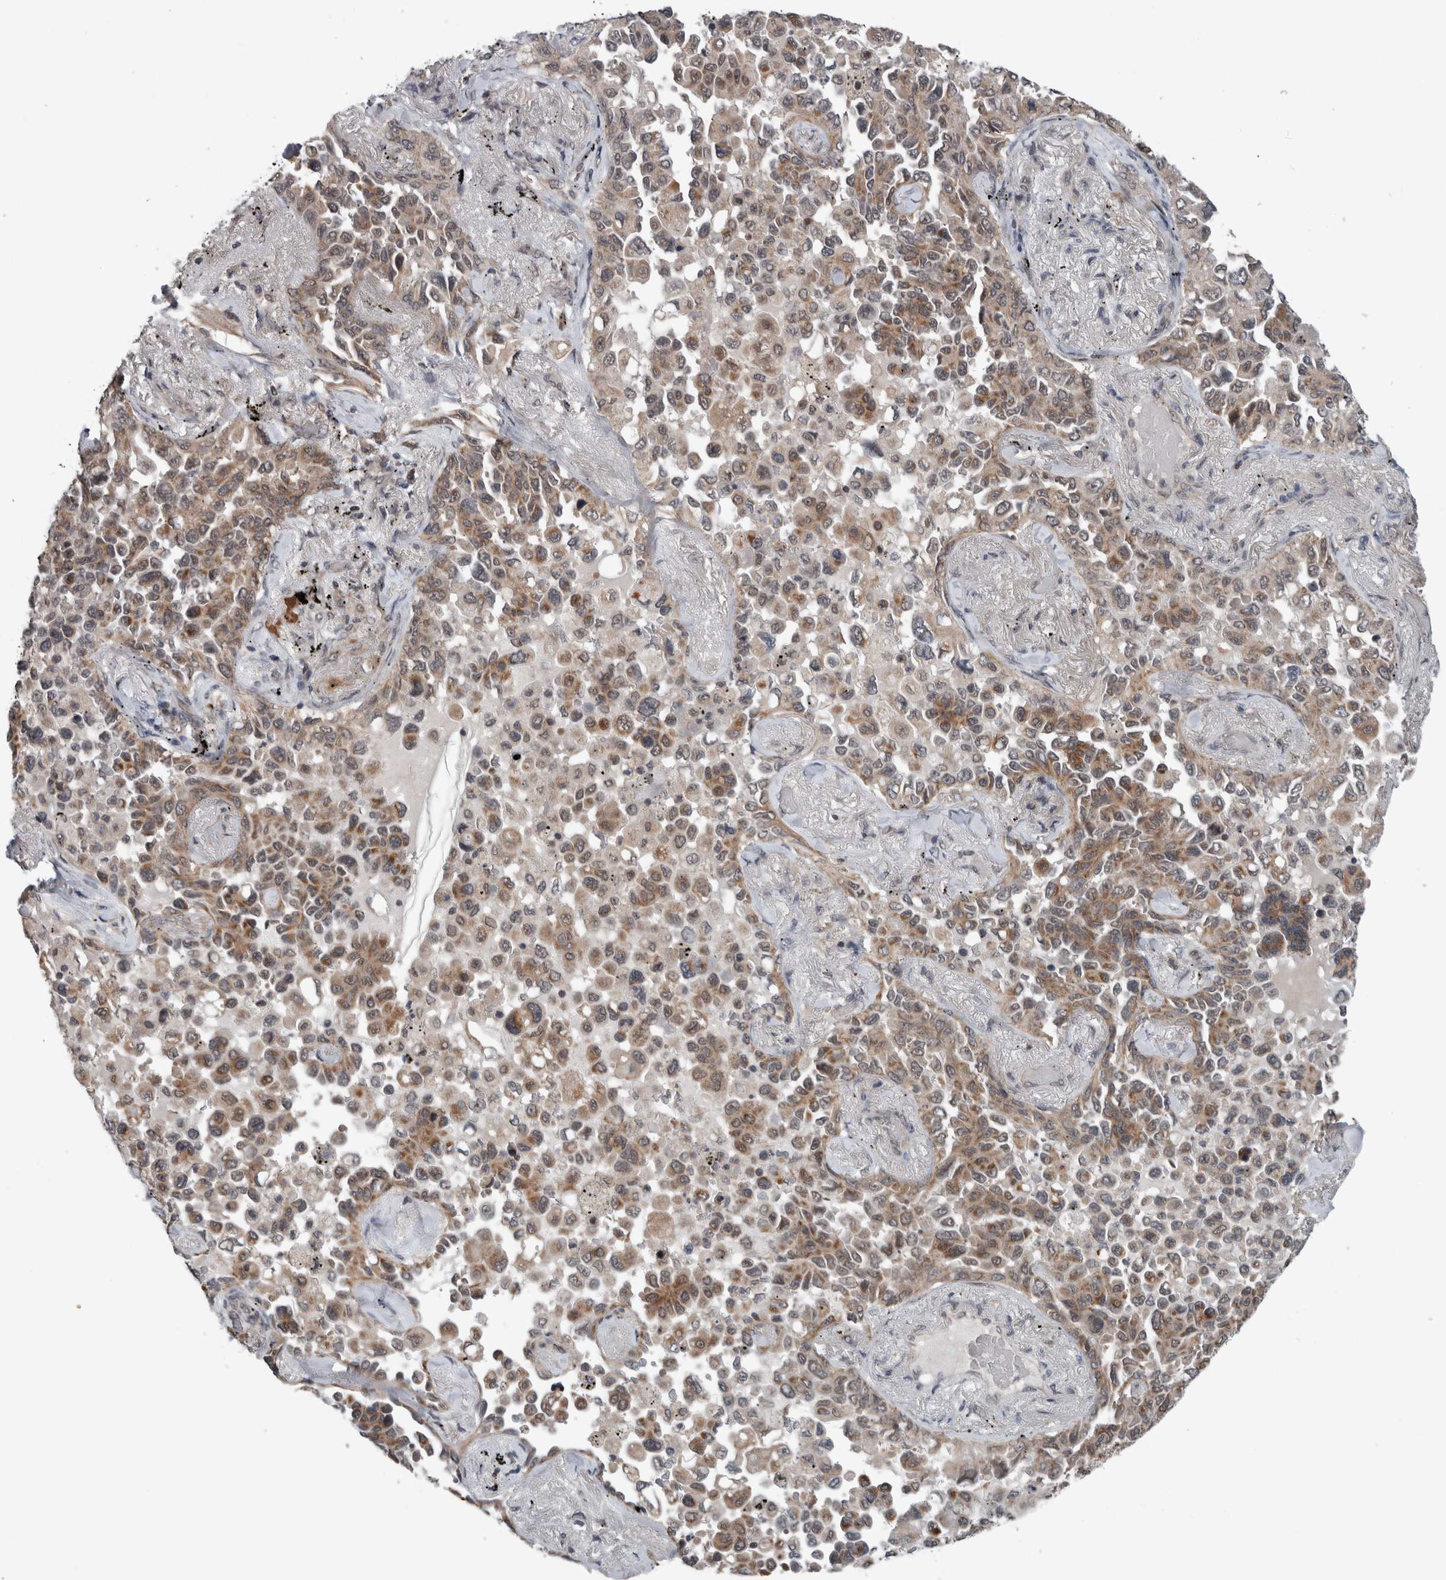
{"staining": {"intensity": "moderate", "quantity": ">75%", "location": "cytoplasmic/membranous"}, "tissue": "lung cancer", "cell_type": "Tumor cells", "image_type": "cancer", "snomed": [{"axis": "morphology", "description": "Adenocarcinoma, NOS"}, {"axis": "topography", "description": "Lung"}], "caption": "Moderate cytoplasmic/membranous positivity is identified in approximately >75% of tumor cells in adenocarcinoma (lung).", "gene": "ENY2", "patient": {"sex": "female", "age": 67}}